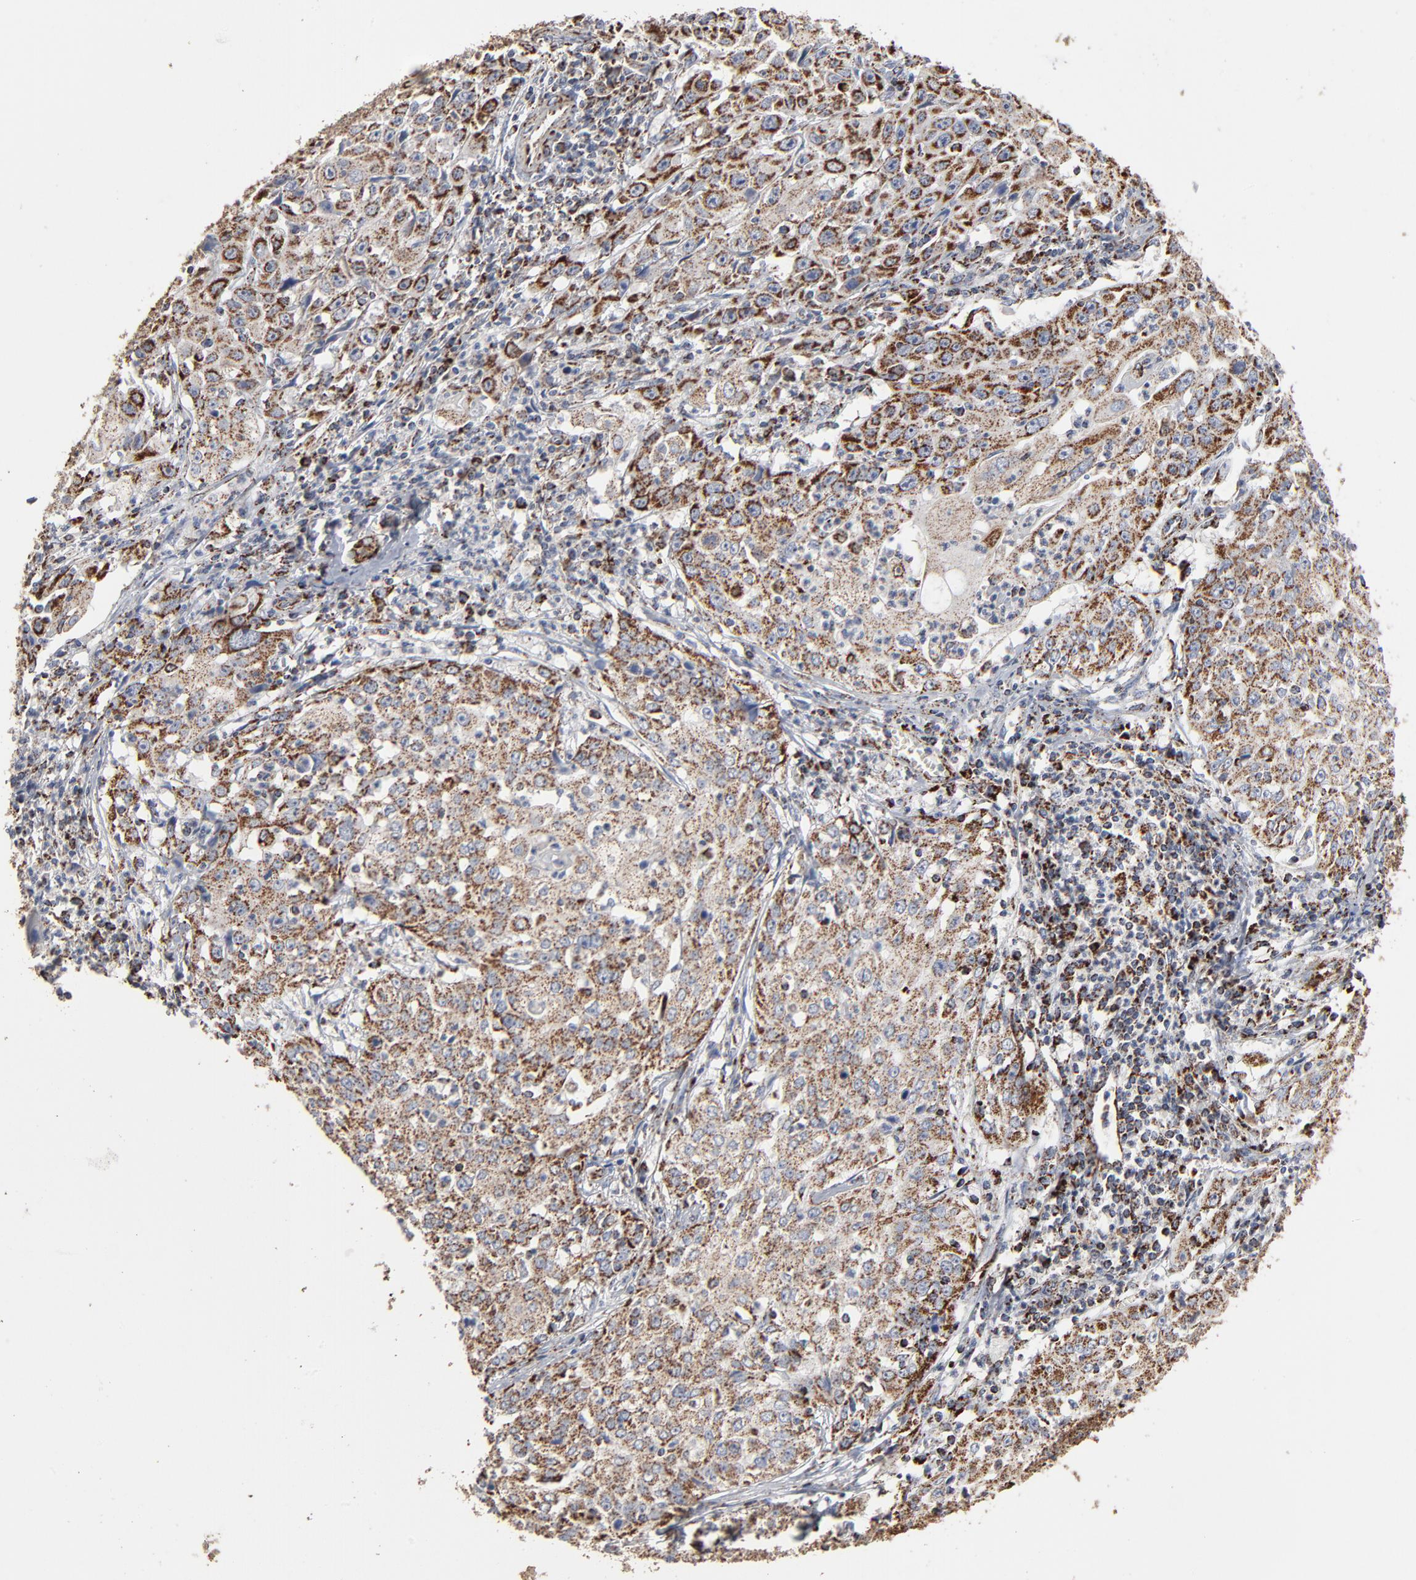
{"staining": {"intensity": "strong", "quantity": ">75%", "location": "cytoplasmic/membranous"}, "tissue": "cervical cancer", "cell_type": "Tumor cells", "image_type": "cancer", "snomed": [{"axis": "morphology", "description": "Squamous cell carcinoma, NOS"}, {"axis": "topography", "description": "Cervix"}], "caption": "A brown stain highlights strong cytoplasmic/membranous positivity of a protein in cervical cancer (squamous cell carcinoma) tumor cells.", "gene": "UQCRC1", "patient": {"sex": "female", "age": 39}}